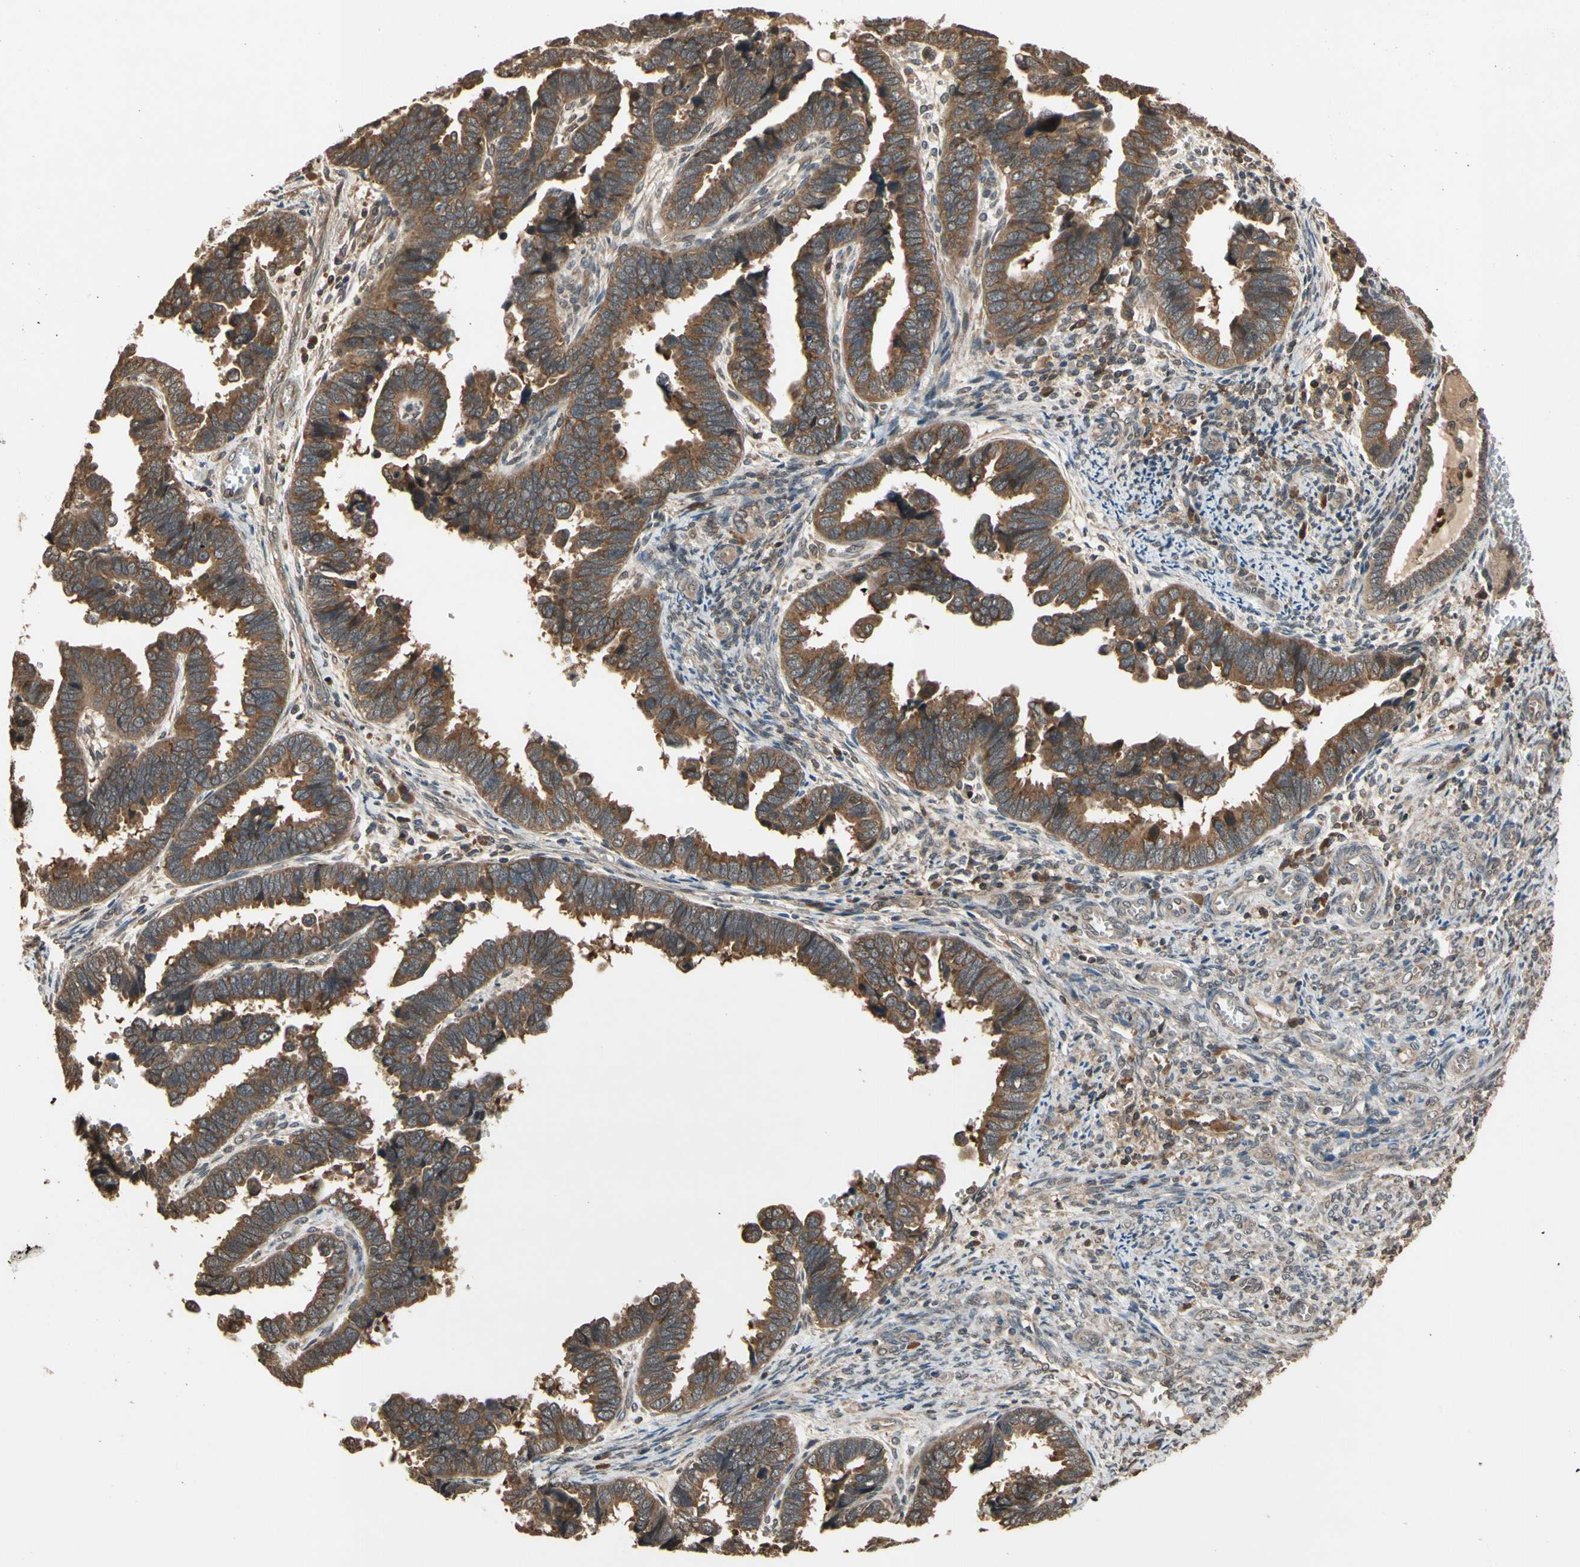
{"staining": {"intensity": "strong", "quantity": ">75%", "location": "cytoplasmic/membranous"}, "tissue": "endometrial cancer", "cell_type": "Tumor cells", "image_type": "cancer", "snomed": [{"axis": "morphology", "description": "Adenocarcinoma, NOS"}, {"axis": "topography", "description": "Endometrium"}], "caption": "Immunohistochemical staining of human endometrial adenocarcinoma exhibits high levels of strong cytoplasmic/membranous protein expression in approximately >75% of tumor cells. Using DAB (brown) and hematoxylin (blue) stains, captured at high magnification using brightfield microscopy.", "gene": "TMEM230", "patient": {"sex": "female", "age": 75}}